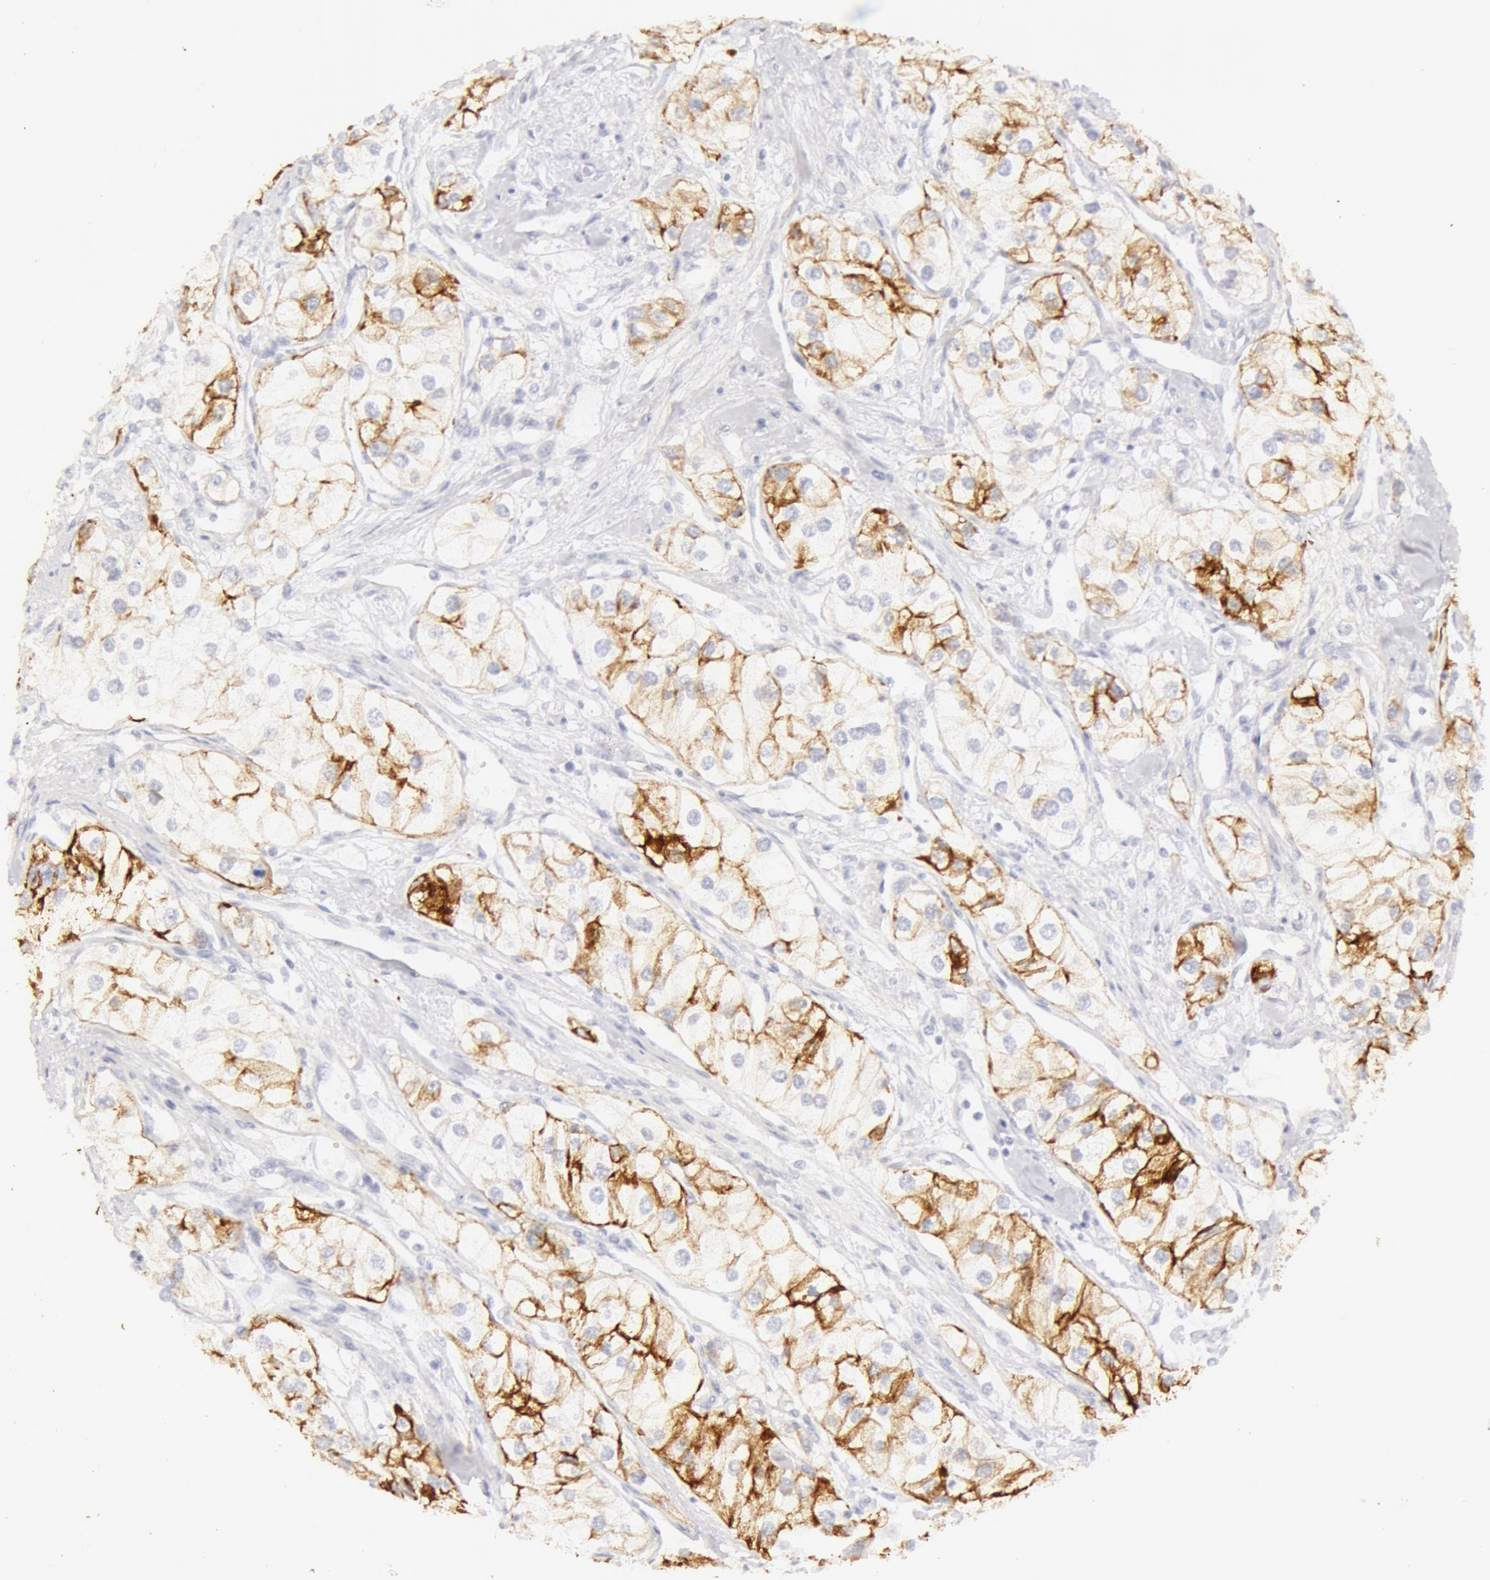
{"staining": {"intensity": "moderate", "quantity": "<25%", "location": "cytoplasmic/membranous"}, "tissue": "renal cancer", "cell_type": "Tumor cells", "image_type": "cancer", "snomed": [{"axis": "morphology", "description": "Adenocarcinoma, NOS"}, {"axis": "topography", "description": "Kidney"}], "caption": "Protein staining exhibits moderate cytoplasmic/membranous positivity in about <25% of tumor cells in renal adenocarcinoma.", "gene": "KRT8", "patient": {"sex": "male", "age": 57}}